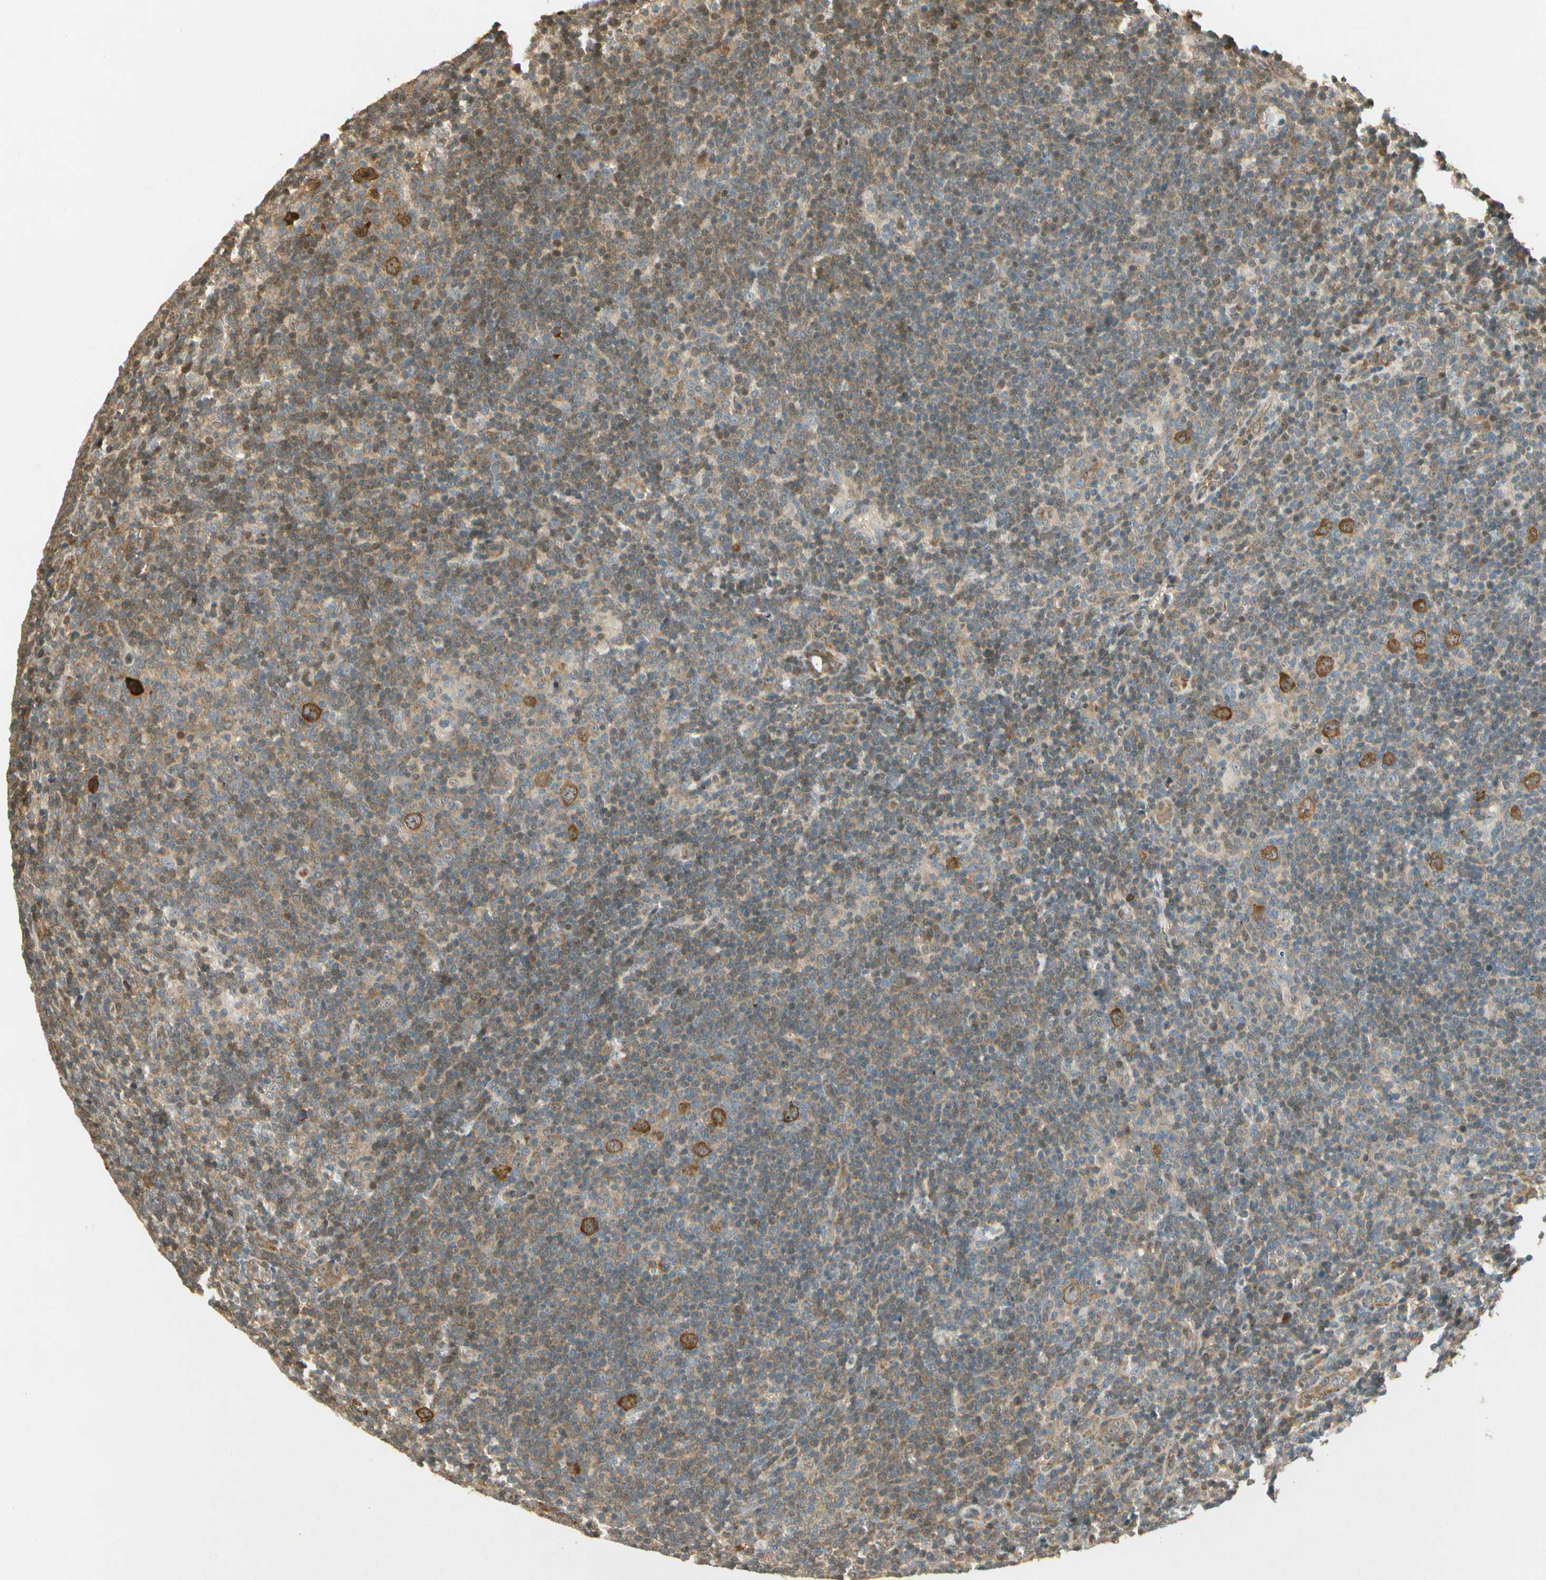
{"staining": {"intensity": "moderate", "quantity": ">75%", "location": "cytoplasmic/membranous"}, "tissue": "lymphoma", "cell_type": "Tumor cells", "image_type": "cancer", "snomed": [{"axis": "morphology", "description": "Hodgkin's disease, NOS"}, {"axis": "topography", "description": "Lymph node"}], "caption": "Immunohistochemical staining of human Hodgkin's disease displays medium levels of moderate cytoplasmic/membranous expression in about >75% of tumor cells.", "gene": "EIF1AX", "patient": {"sex": "female", "age": 57}}